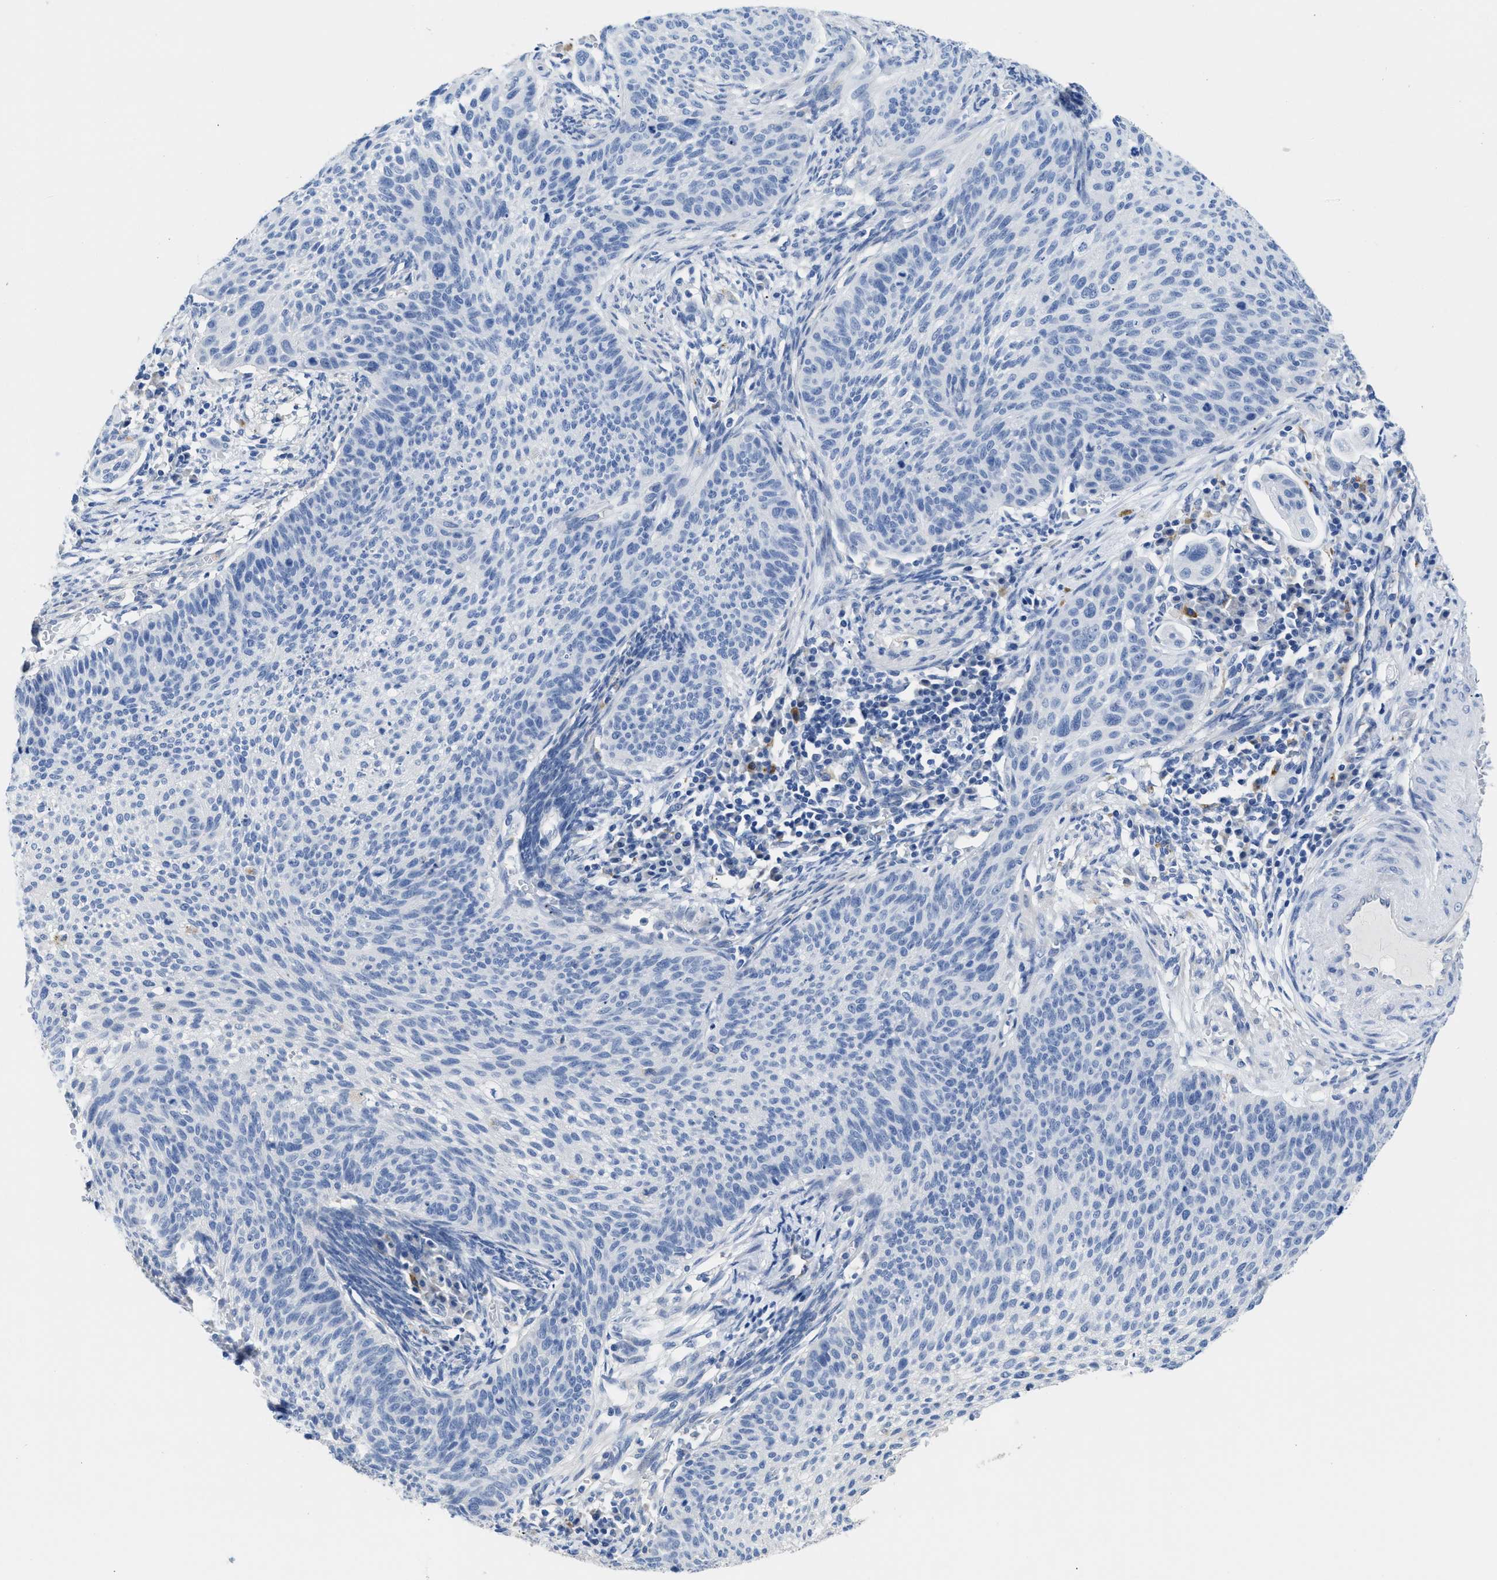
{"staining": {"intensity": "negative", "quantity": "none", "location": "none"}, "tissue": "cervical cancer", "cell_type": "Tumor cells", "image_type": "cancer", "snomed": [{"axis": "morphology", "description": "Squamous cell carcinoma, NOS"}, {"axis": "topography", "description": "Cervix"}], "caption": "Tumor cells are negative for protein expression in human cervical cancer (squamous cell carcinoma).", "gene": "APOBEC2", "patient": {"sex": "female", "age": 70}}